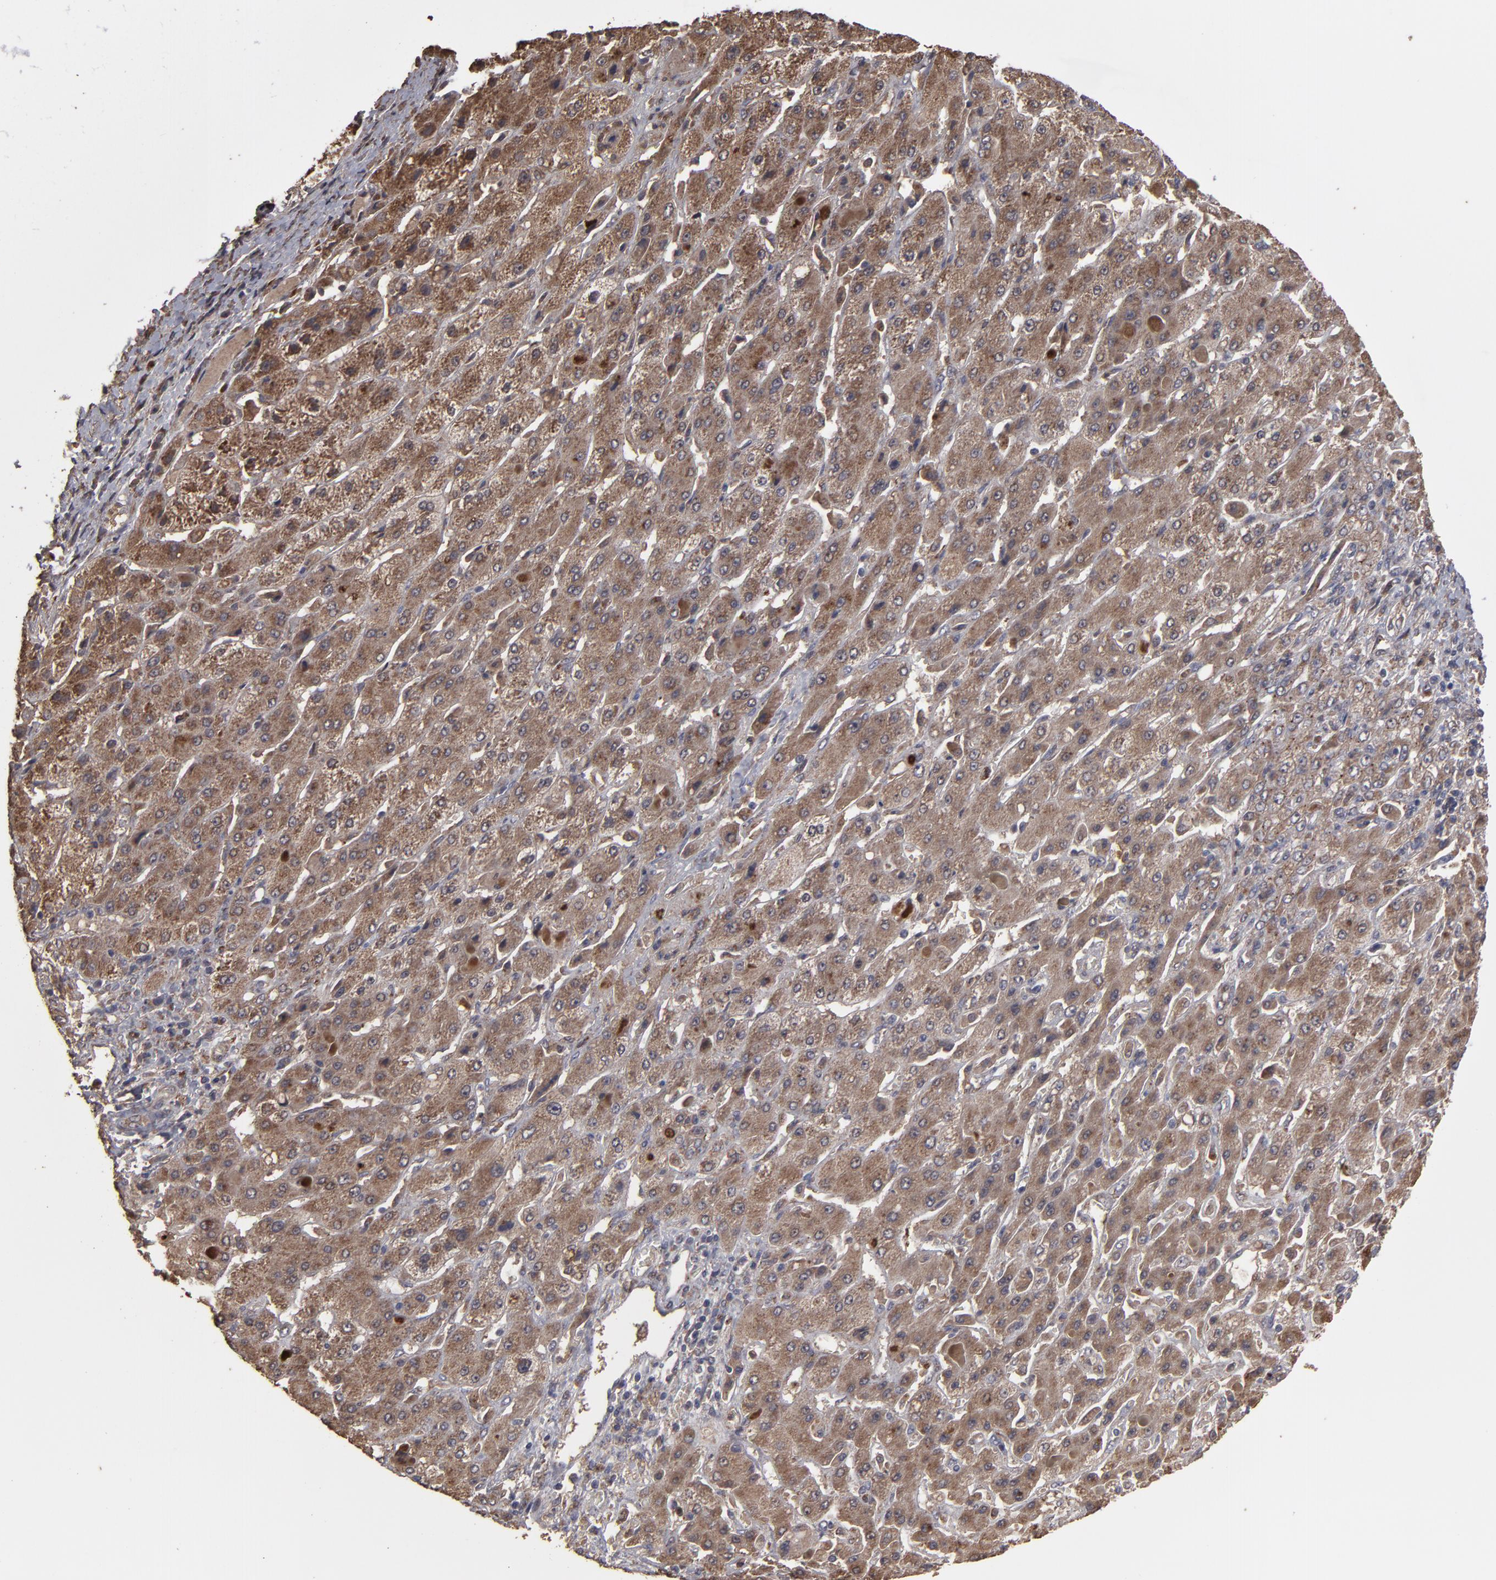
{"staining": {"intensity": "moderate", "quantity": ">75%", "location": "cytoplasmic/membranous"}, "tissue": "liver cancer", "cell_type": "Tumor cells", "image_type": "cancer", "snomed": [{"axis": "morphology", "description": "Cholangiocarcinoma"}, {"axis": "topography", "description": "Liver"}], "caption": "This micrograph displays liver cancer stained with immunohistochemistry to label a protein in brown. The cytoplasmic/membranous of tumor cells show moderate positivity for the protein. Nuclei are counter-stained blue.", "gene": "MMP2", "patient": {"sex": "female", "age": 52}}